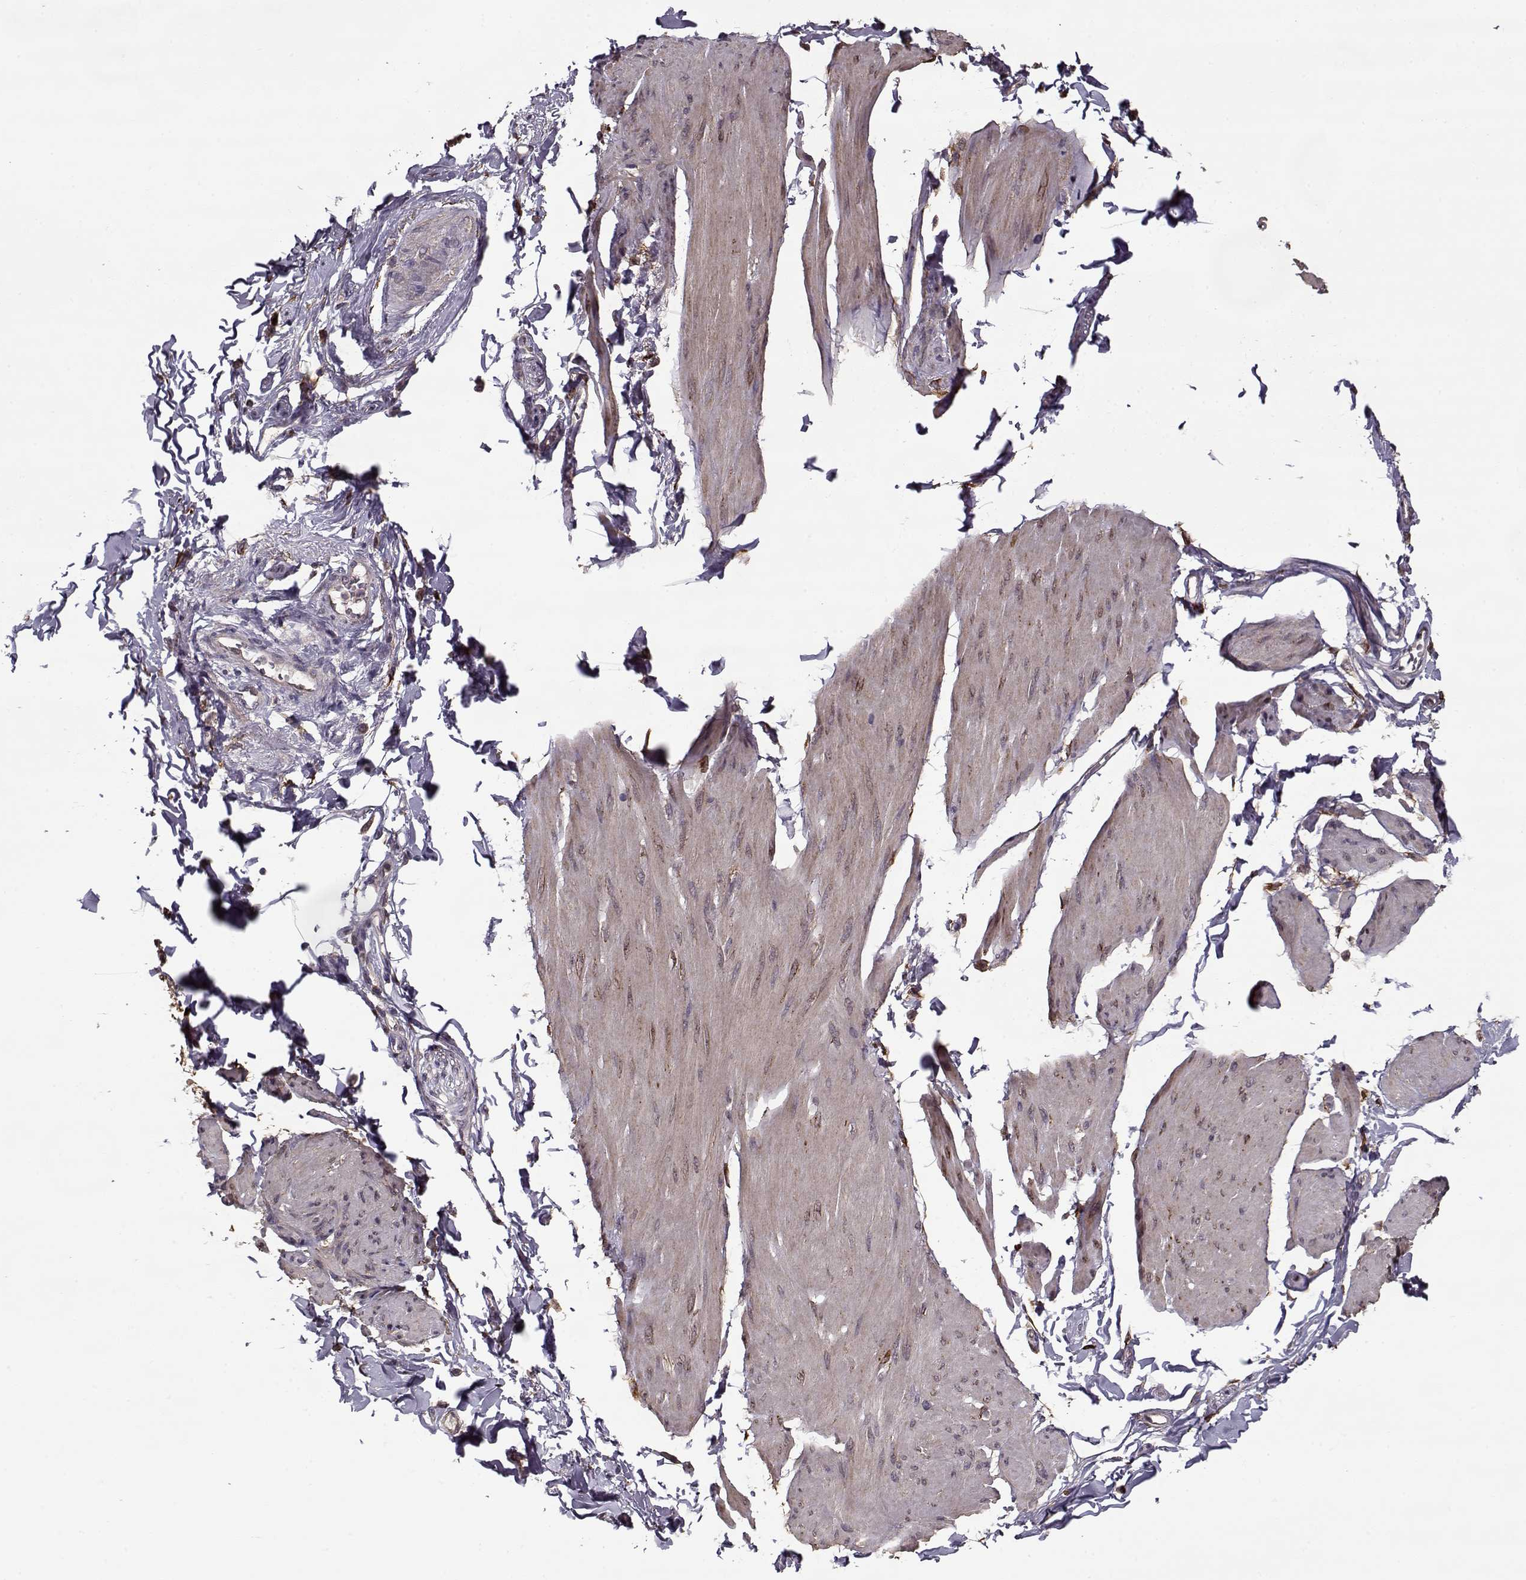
{"staining": {"intensity": "weak", "quantity": "25%-75%", "location": "cytoplasmic/membranous"}, "tissue": "smooth muscle", "cell_type": "Smooth muscle cells", "image_type": "normal", "snomed": [{"axis": "morphology", "description": "Normal tissue, NOS"}, {"axis": "topography", "description": "Adipose tissue"}, {"axis": "topography", "description": "Smooth muscle"}, {"axis": "topography", "description": "Peripheral nerve tissue"}], "caption": "Immunohistochemical staining of unremarkable smooth muscle exhibits 25%-75% levels of weak cytoplasmic/membranous protein staining in about 25%-75% of smooth muscle cells. The staining is performed using DAB brown chromogen to label protein expression. The nuclei are counter-stained blue using hematoxylin.", "gene": "IMMP1L", "patient": {"sex": "male", "age": 83}}